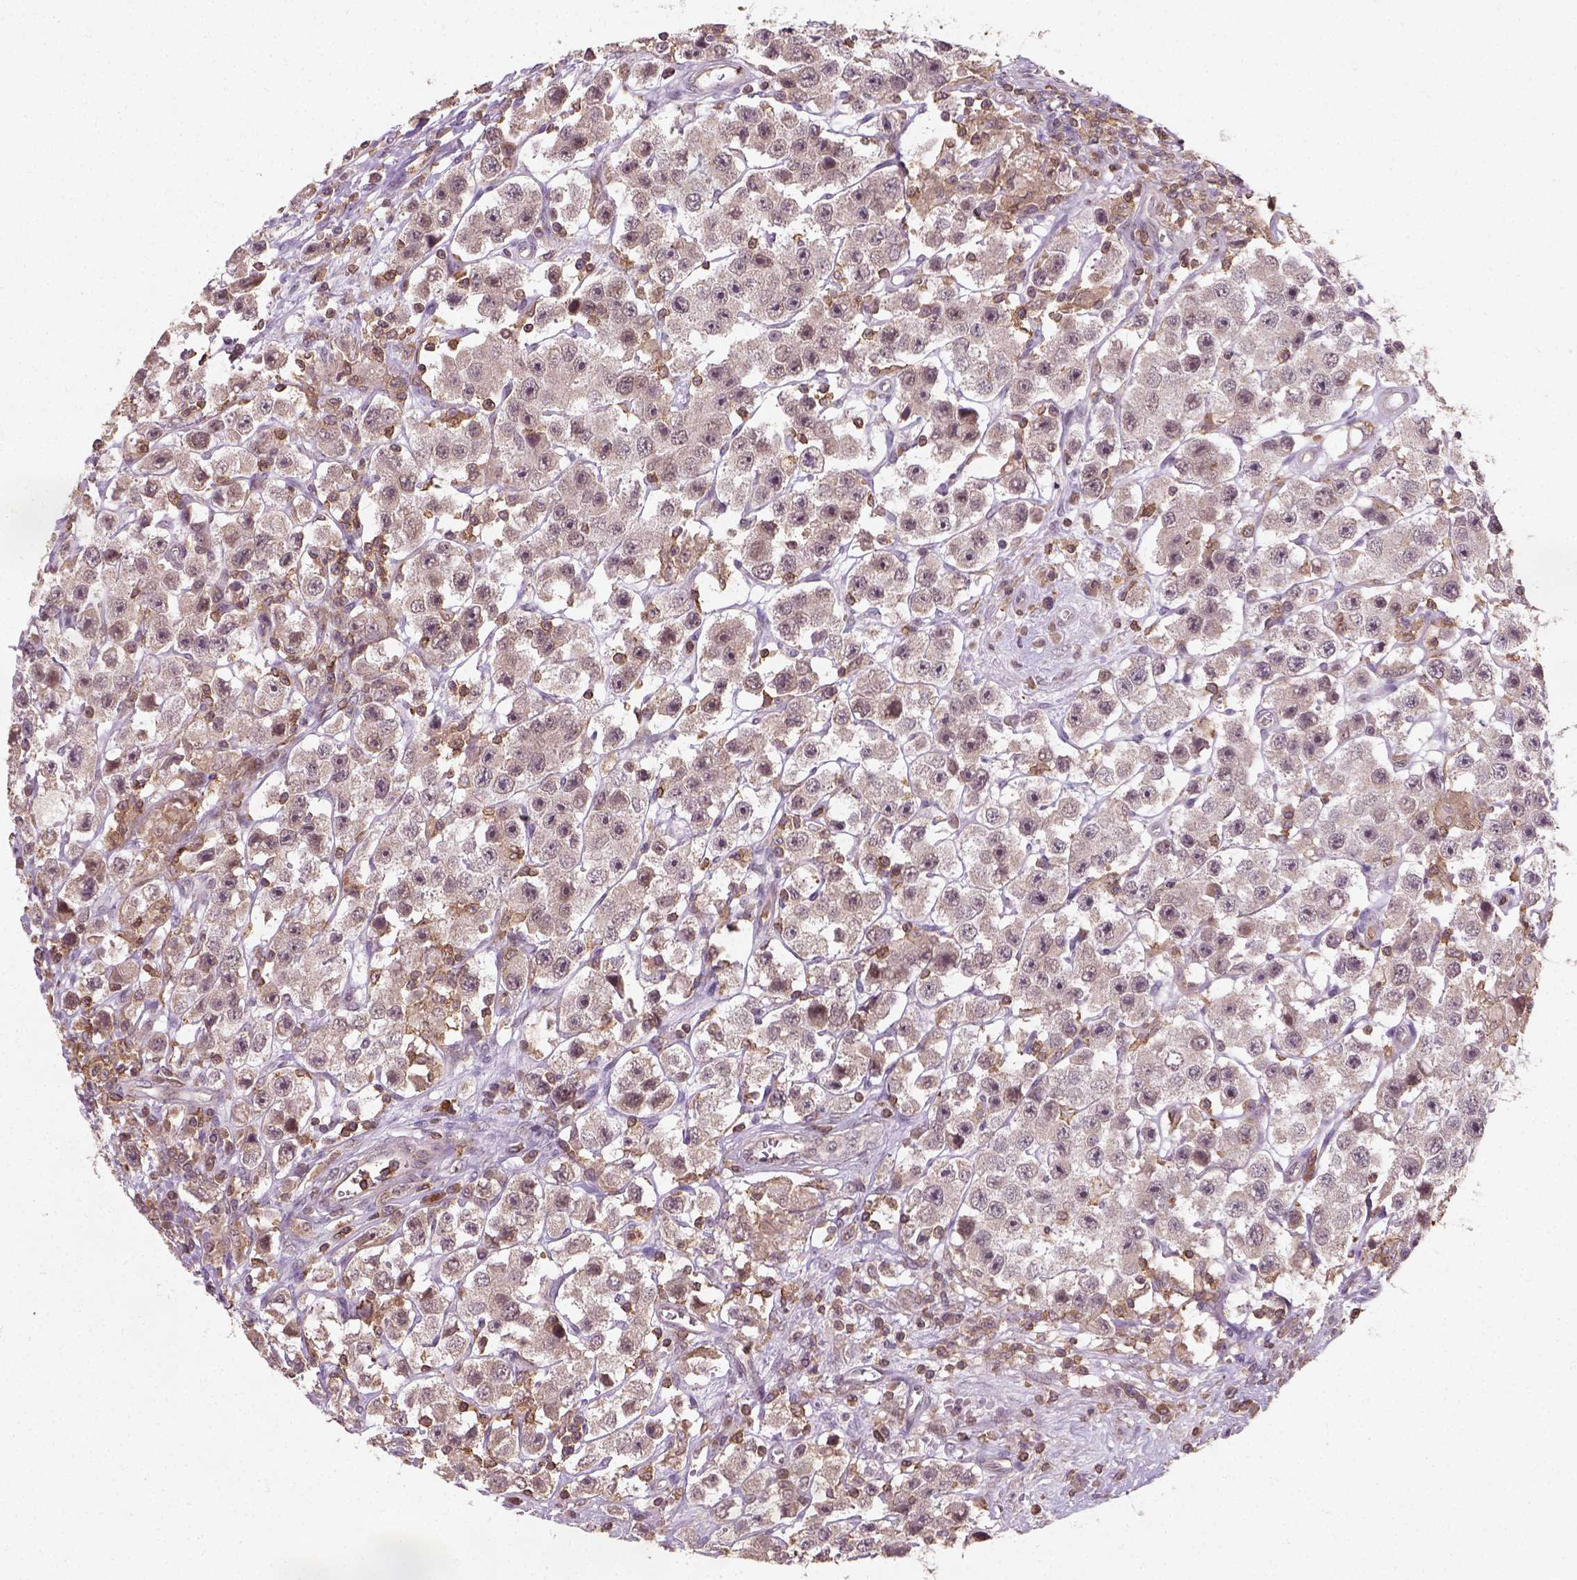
{"staining": {"intensity": "weak", "quantity": "25%-75%", "location": "cytoplasmic/membranous"}, "tissue": "testis cancer", "cell_type": "Tumor cells", "image_type": "cancer", "snomed": [{"axis": "morphology", "description": "Seminoma, NOS"}, {"axis": "topography", "description": "Testis"}], "caption": "A brown stain labels weak cytoplasmic/membranous expression of a protein in testis seminoma tumor cells. Immunohistochemistry (ihc) stains the protein in brown and the nuclei are stained blue.", "gene": "CAMKK1", "patient": {"sex": "male", "age": 45}}